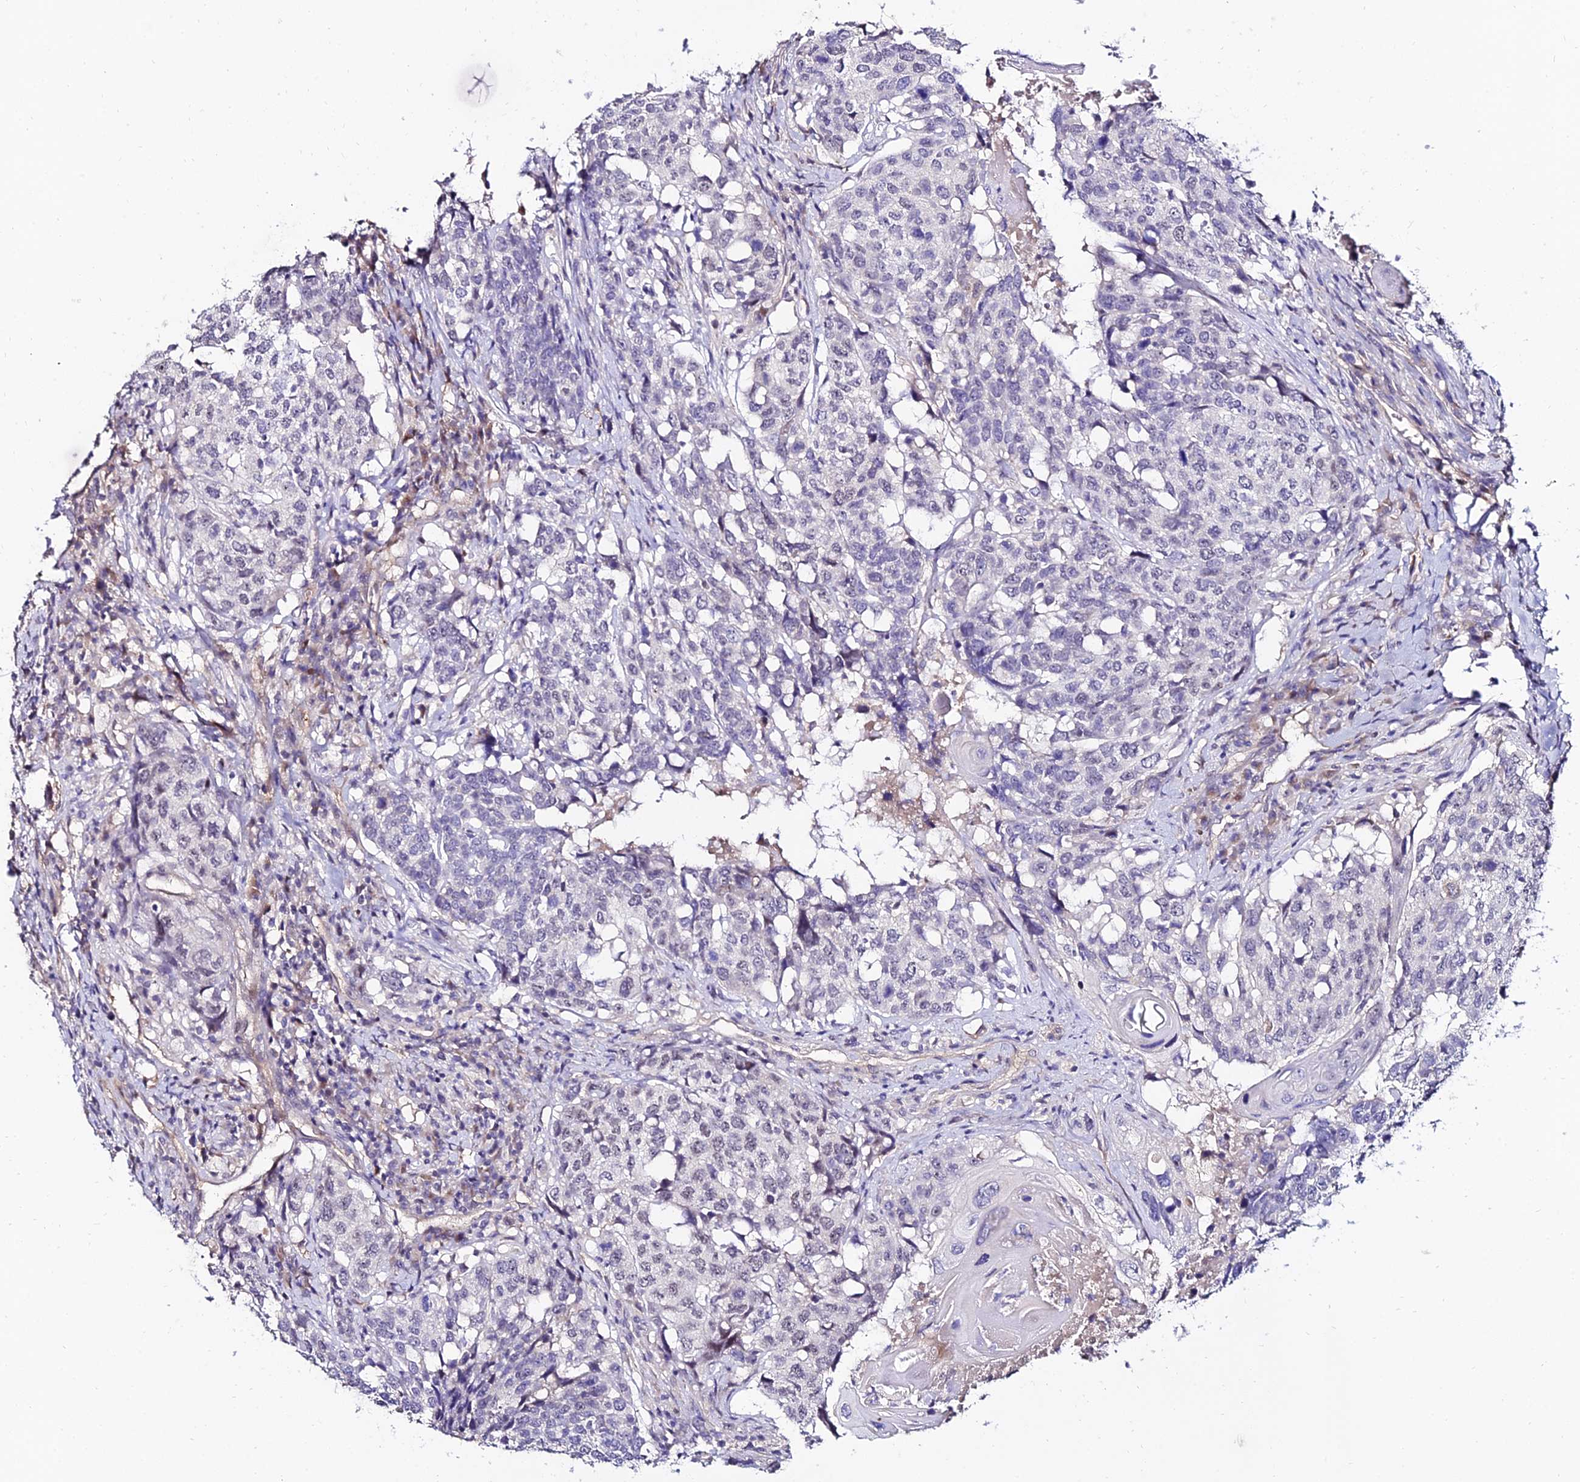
{"staining": {"intensity": "negative", "quantity": "none", "location": "none"}, "tissue": "head and neck cancer", "cell_type": "Tumor cells", "image_type": "cancer", "snomed": [{"axis": "morphology", "description": "Squamous cell carcinoma, NOS"}, {"axis": "topography", "description": "Head-Neck"}], "caption": "The histopathology image demonstrates no significant staining in tumor cells of head and neck cancer (squamous cell carcinoma). (DAB (3,3'-diaminobenzidine) immunohistochemistry, high magnification).", "gene": "ALDH3B2", "patient": {"sex": "male", "age": 66}}